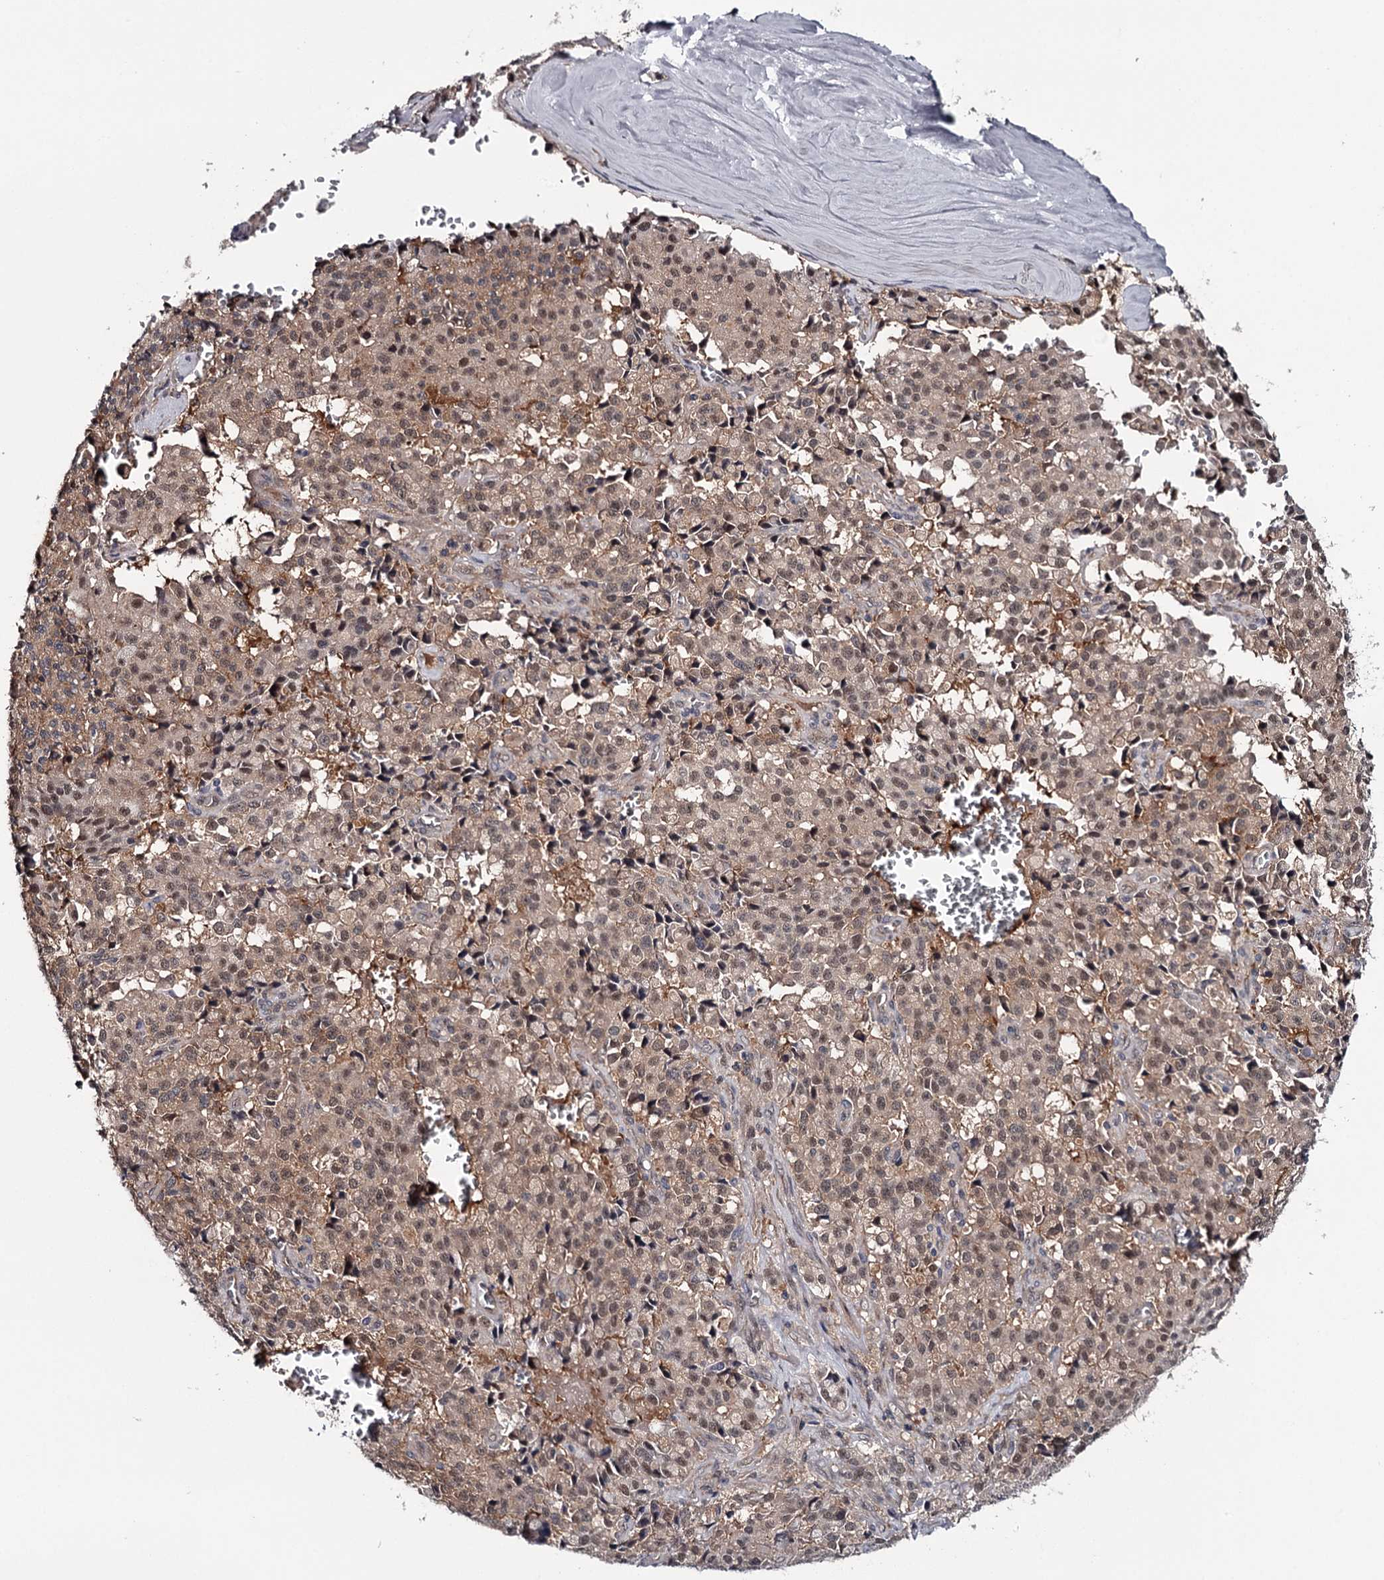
{"staining": {"intensity": "moderate", "quantity": ">75%", "location": "cytoplasmic/membranous,nuclear"}, "tissue": "pancreatic cancer", "cell_type": "Tumor cells", "image_type": "cancer", "snomed": [{"axis": "morphology", "description": "Adenocarcinoma, NOS"}, {"axis": "topography", "description": "Pancreas"}], "caption": "Protein positivity by IHC reveals moderate cytoplasmic/membranous and nuclear staining in approximately >75% of tumor cells in pancreatic cancer (adenocarcinoma). (DAB (3,3'-diaminobenzidine) IHC with brightfield microscopy, high magnification).", "gene": "GTSF1", "patient": {"sex": "male", "age": 65}}